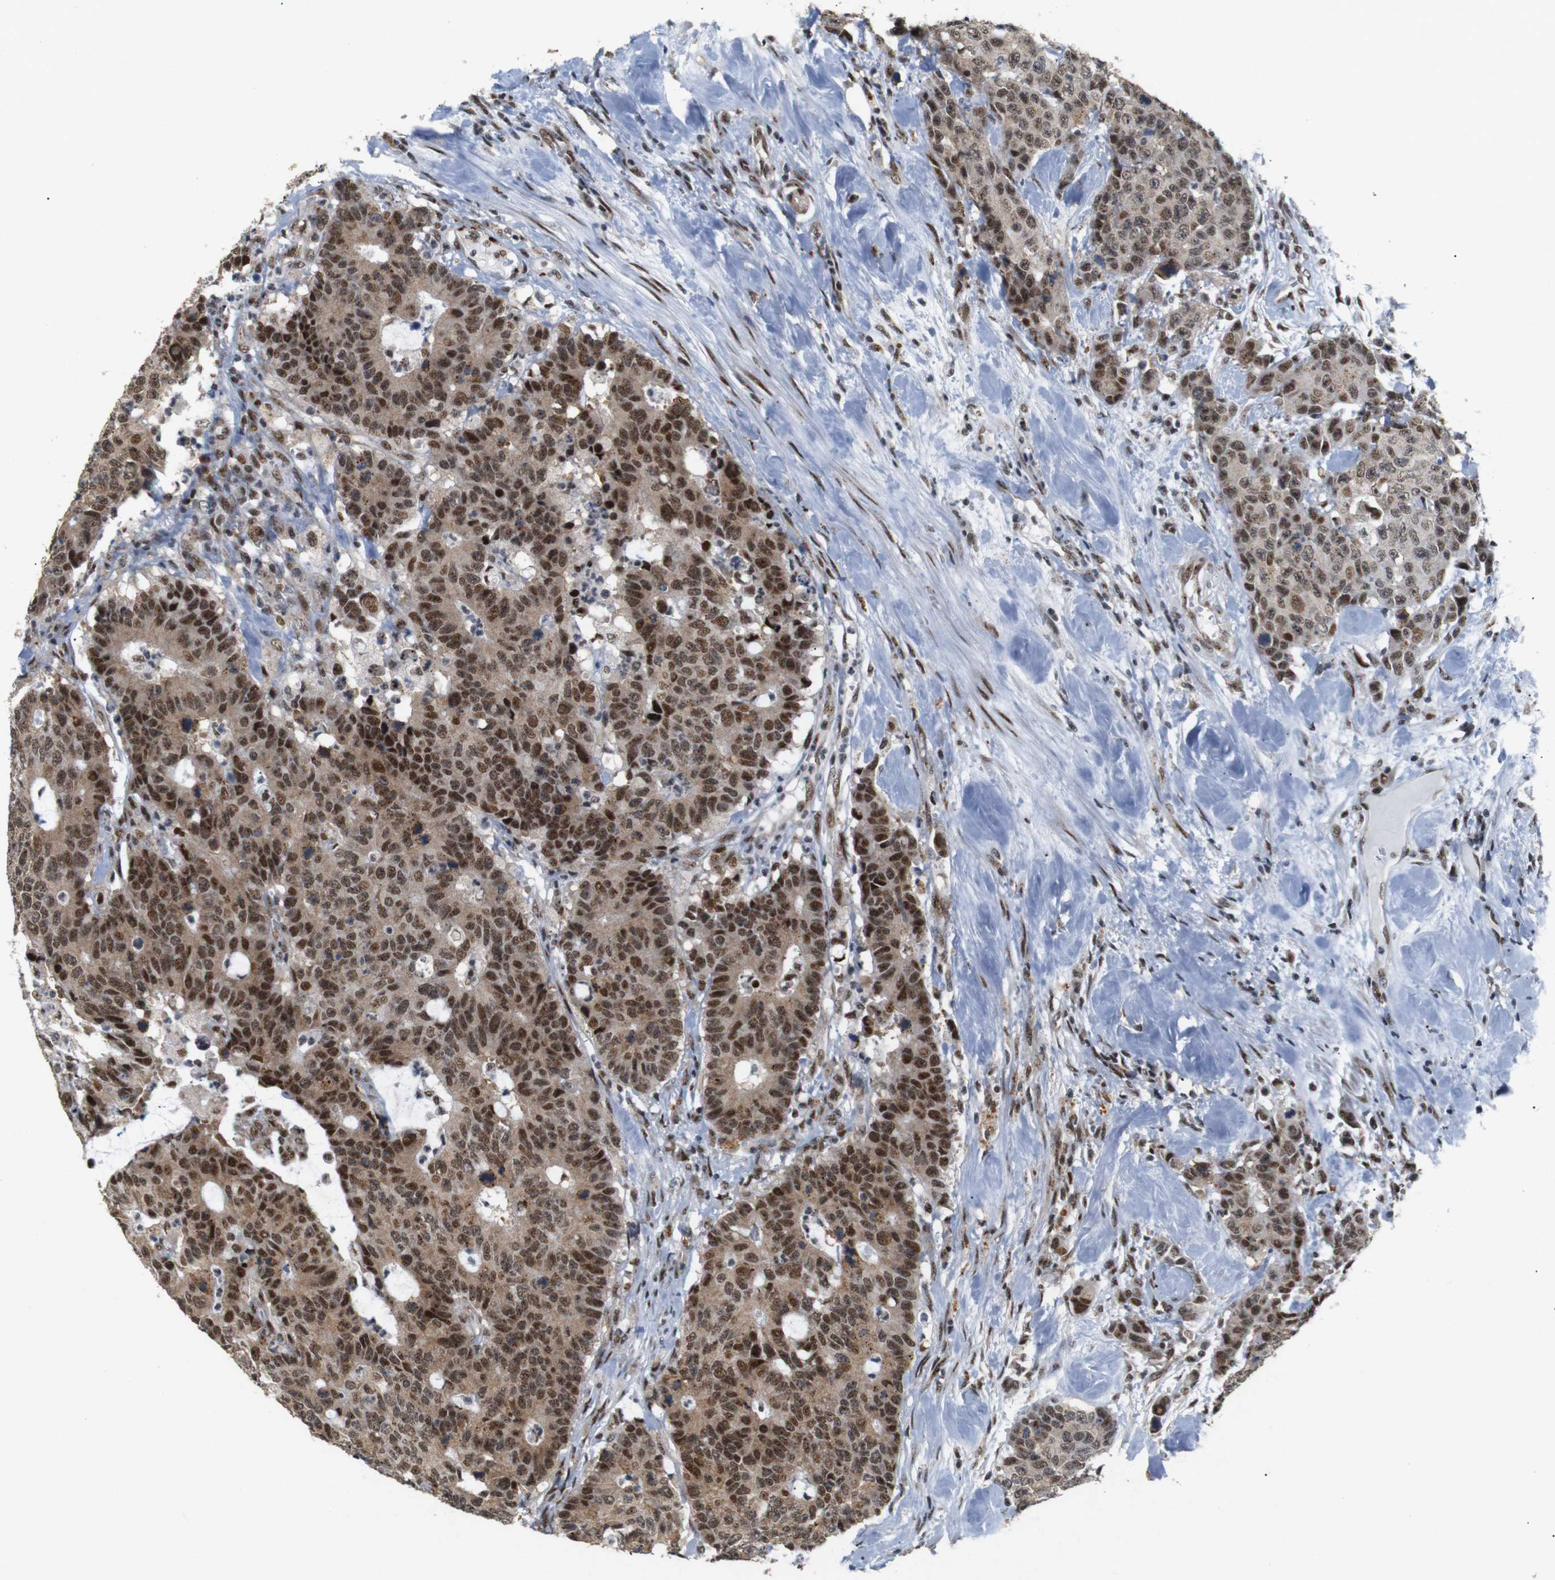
{"staining": {"intensity": "moderate", "quantity": ">75%", "location": "cytoplasmic/membranous,nuclear"}, "tissue": "colorectal cancer", "cell_type": "Tumor cells", "image_type": "cancer", "snomed": [{"axis": "morphology", "description": "Adenocarcinoma, NOS"}, {"axis": "topography", "description": "Colon"}], "caption": "Protein positivity by IHC exhibits moderate cytoplasmic/membranous and nuclear expression in about >75% of tumor cells in colorectal cancer.", "gene": "PYM1", "patient": {"sex": "female", "age": 86}}